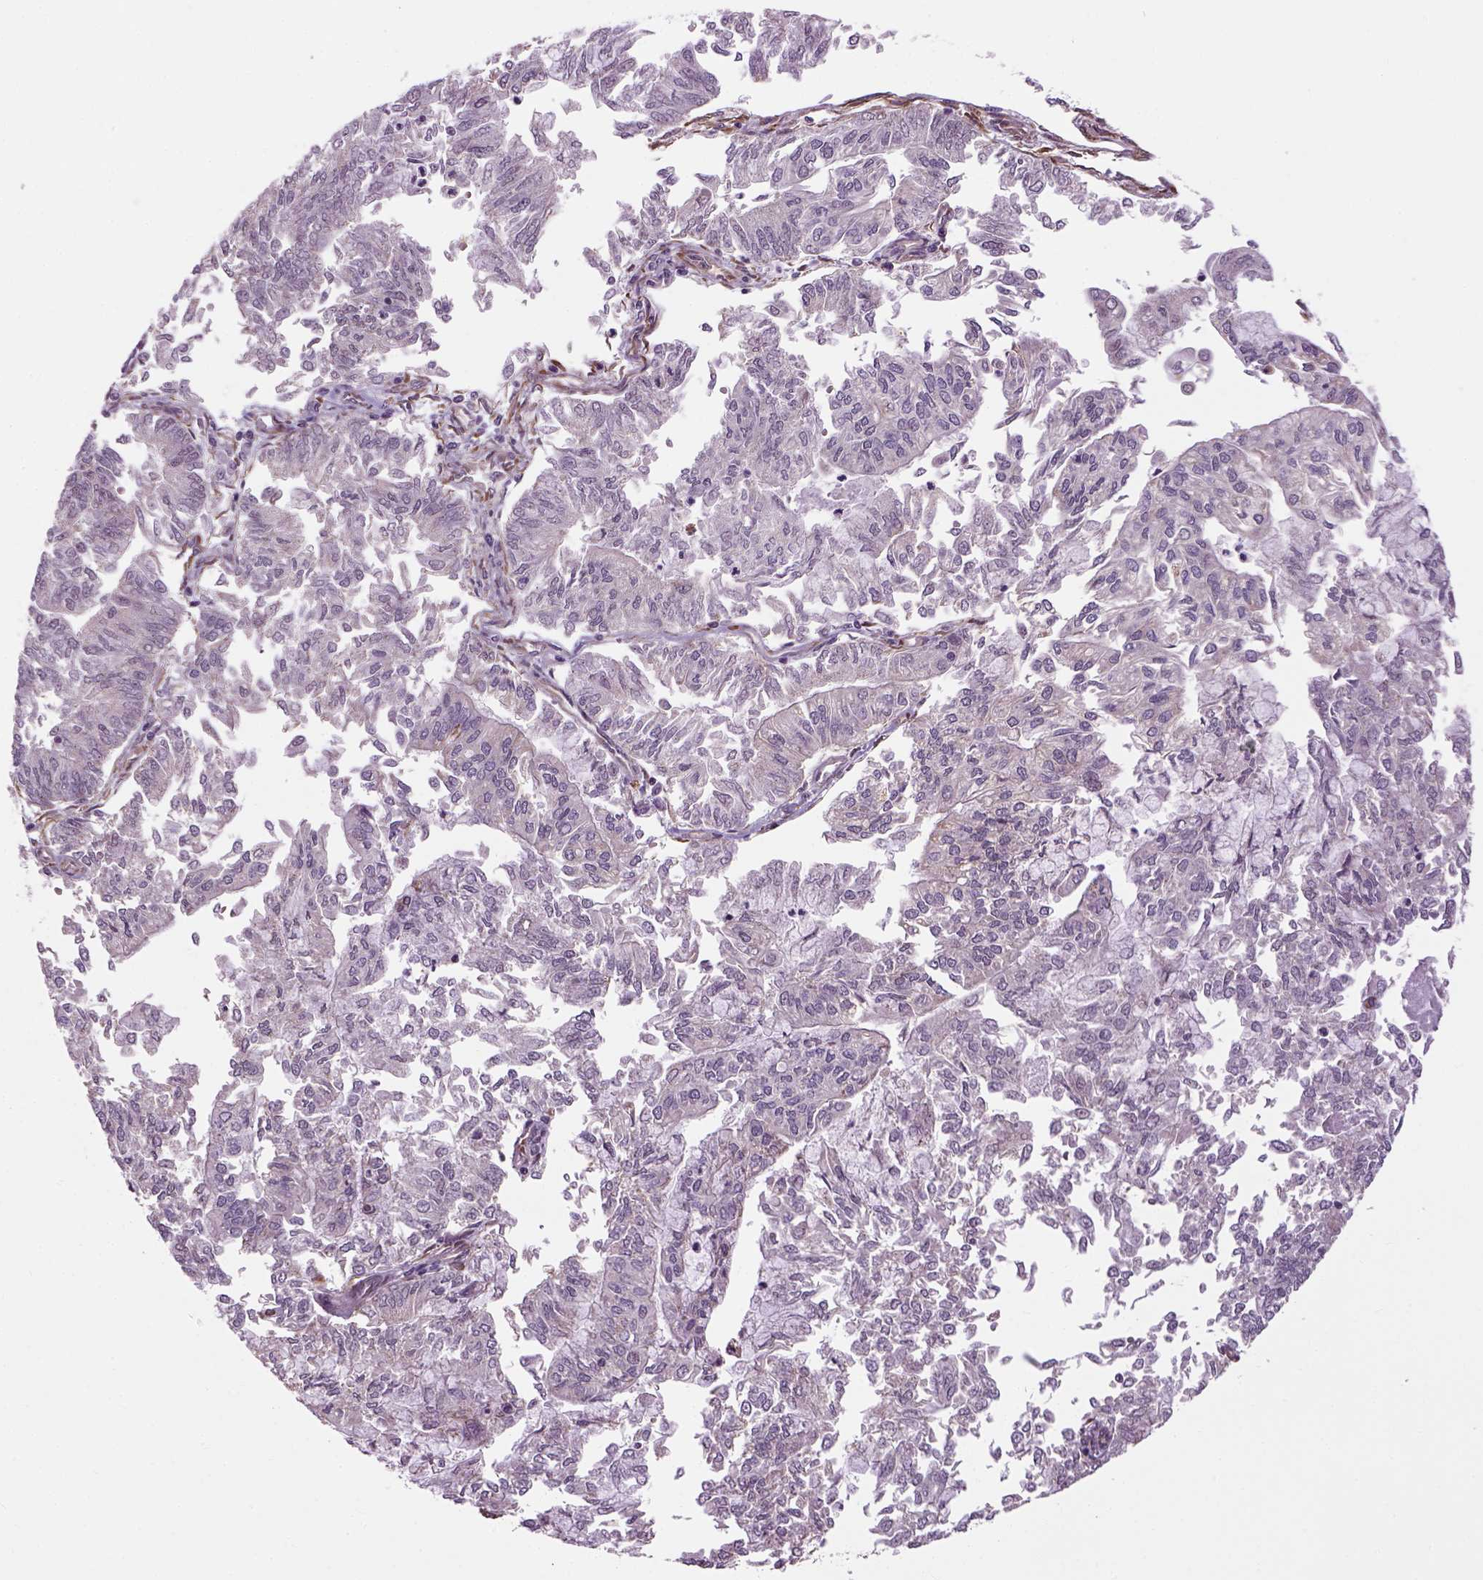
{"staining": {"intensity": "negative", "quantity": "none", "location": "none"}, "tissue": "endometrial cancer", "cell_type": "Tumor cells", "image_type": "cancer", "snomed": [{"axis": "morphology", "description": "Adenocarcinoma, NOS"}, {"axis": "topography", "description": "Endometrium"}], "caption": "High magnification brightfield microscopy of endometrial cancer (adenocarcinoma) stained with DAB (3,3'-diaminobenzidine) (brown) and counterstained with hematoxylin (blue): tumor cells show no significant expression. (DAB immunohistochemistry (IHC) with hematoxylin counter stain).", "gene": "XK", "patient": {"sex": "female", "age": 59}}